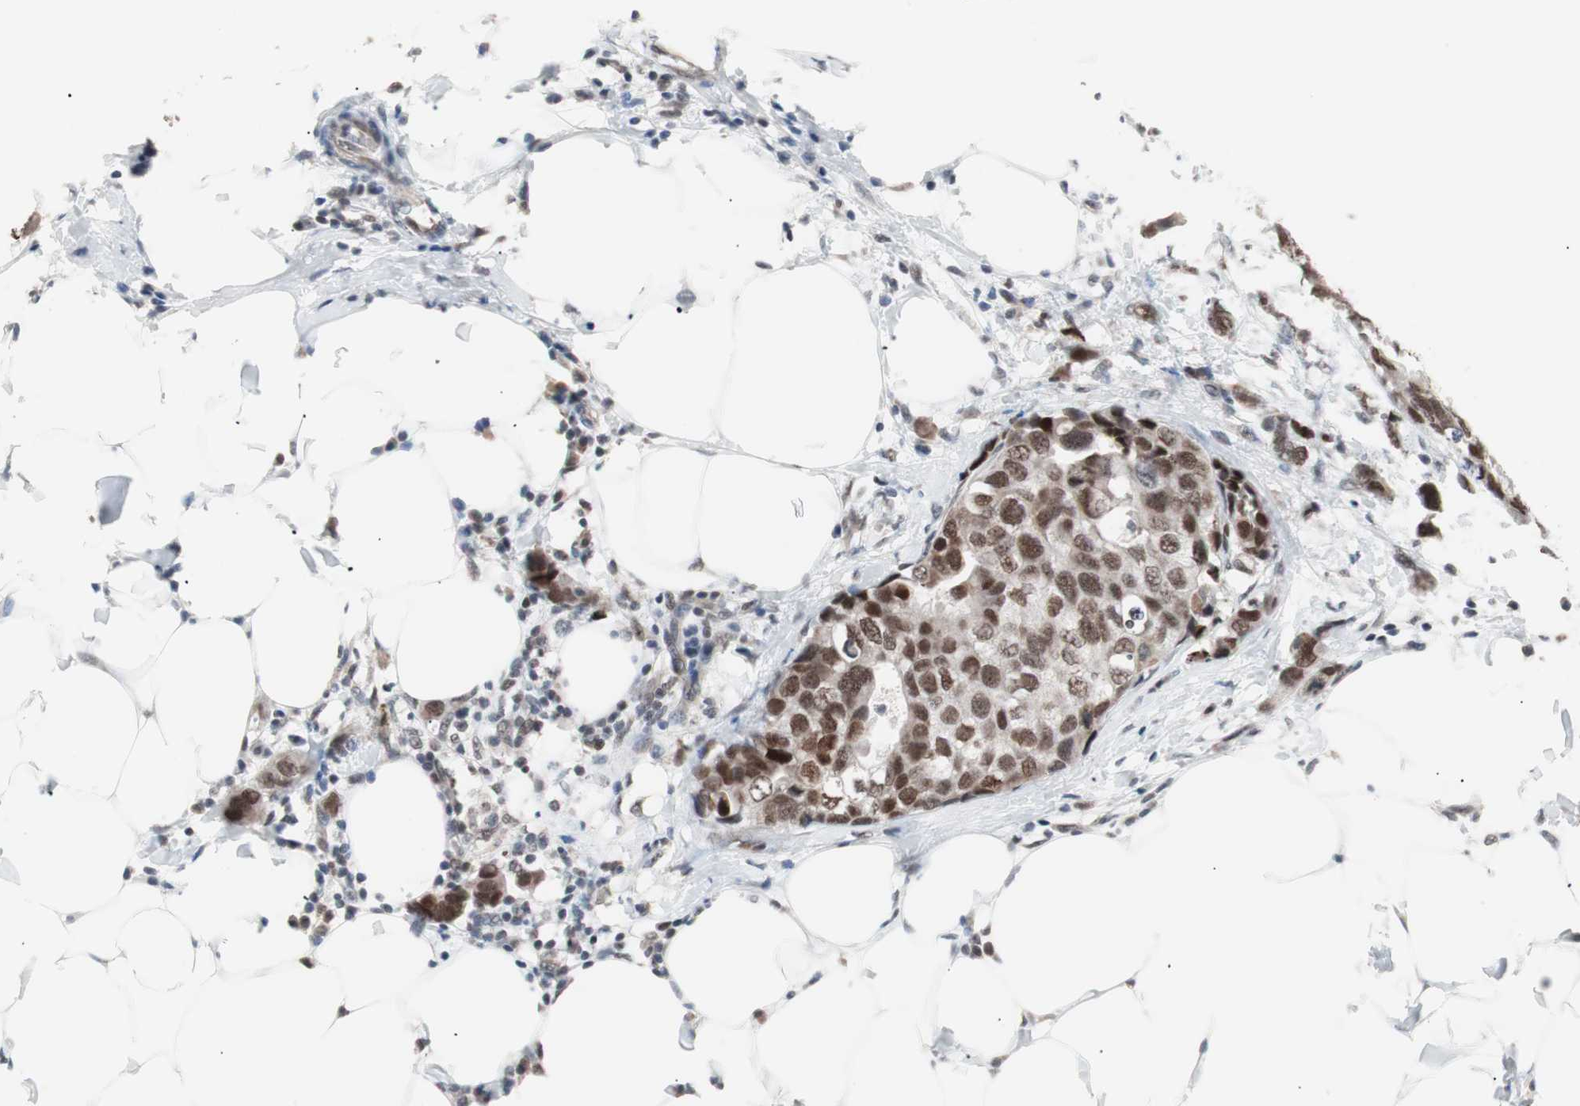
{"staining": {"intensity": "moderate", "quantity": ">75%", "location": "nuclear"}, "tissue": "breast cancer", "cell_type": "Tumor cells", "image_type": "cancer", "snomed": [{"axis": "morphology", "description": "Normal tissue, NOS"}, {"axis": "morphology", "description": "Duct carcinoma"}, {"axis": "topography", "description": "Breast"}], "caption": "A high-resolution photomicrograph shows immunohistochemistry (IHC) staining of infiltrating ductal carcinoma (breast), which exhibits moderate nuclear positivity in about >75% of tumor cells.", "gene": "LIG3", "patient": {"sex": "female", "age": 50}}